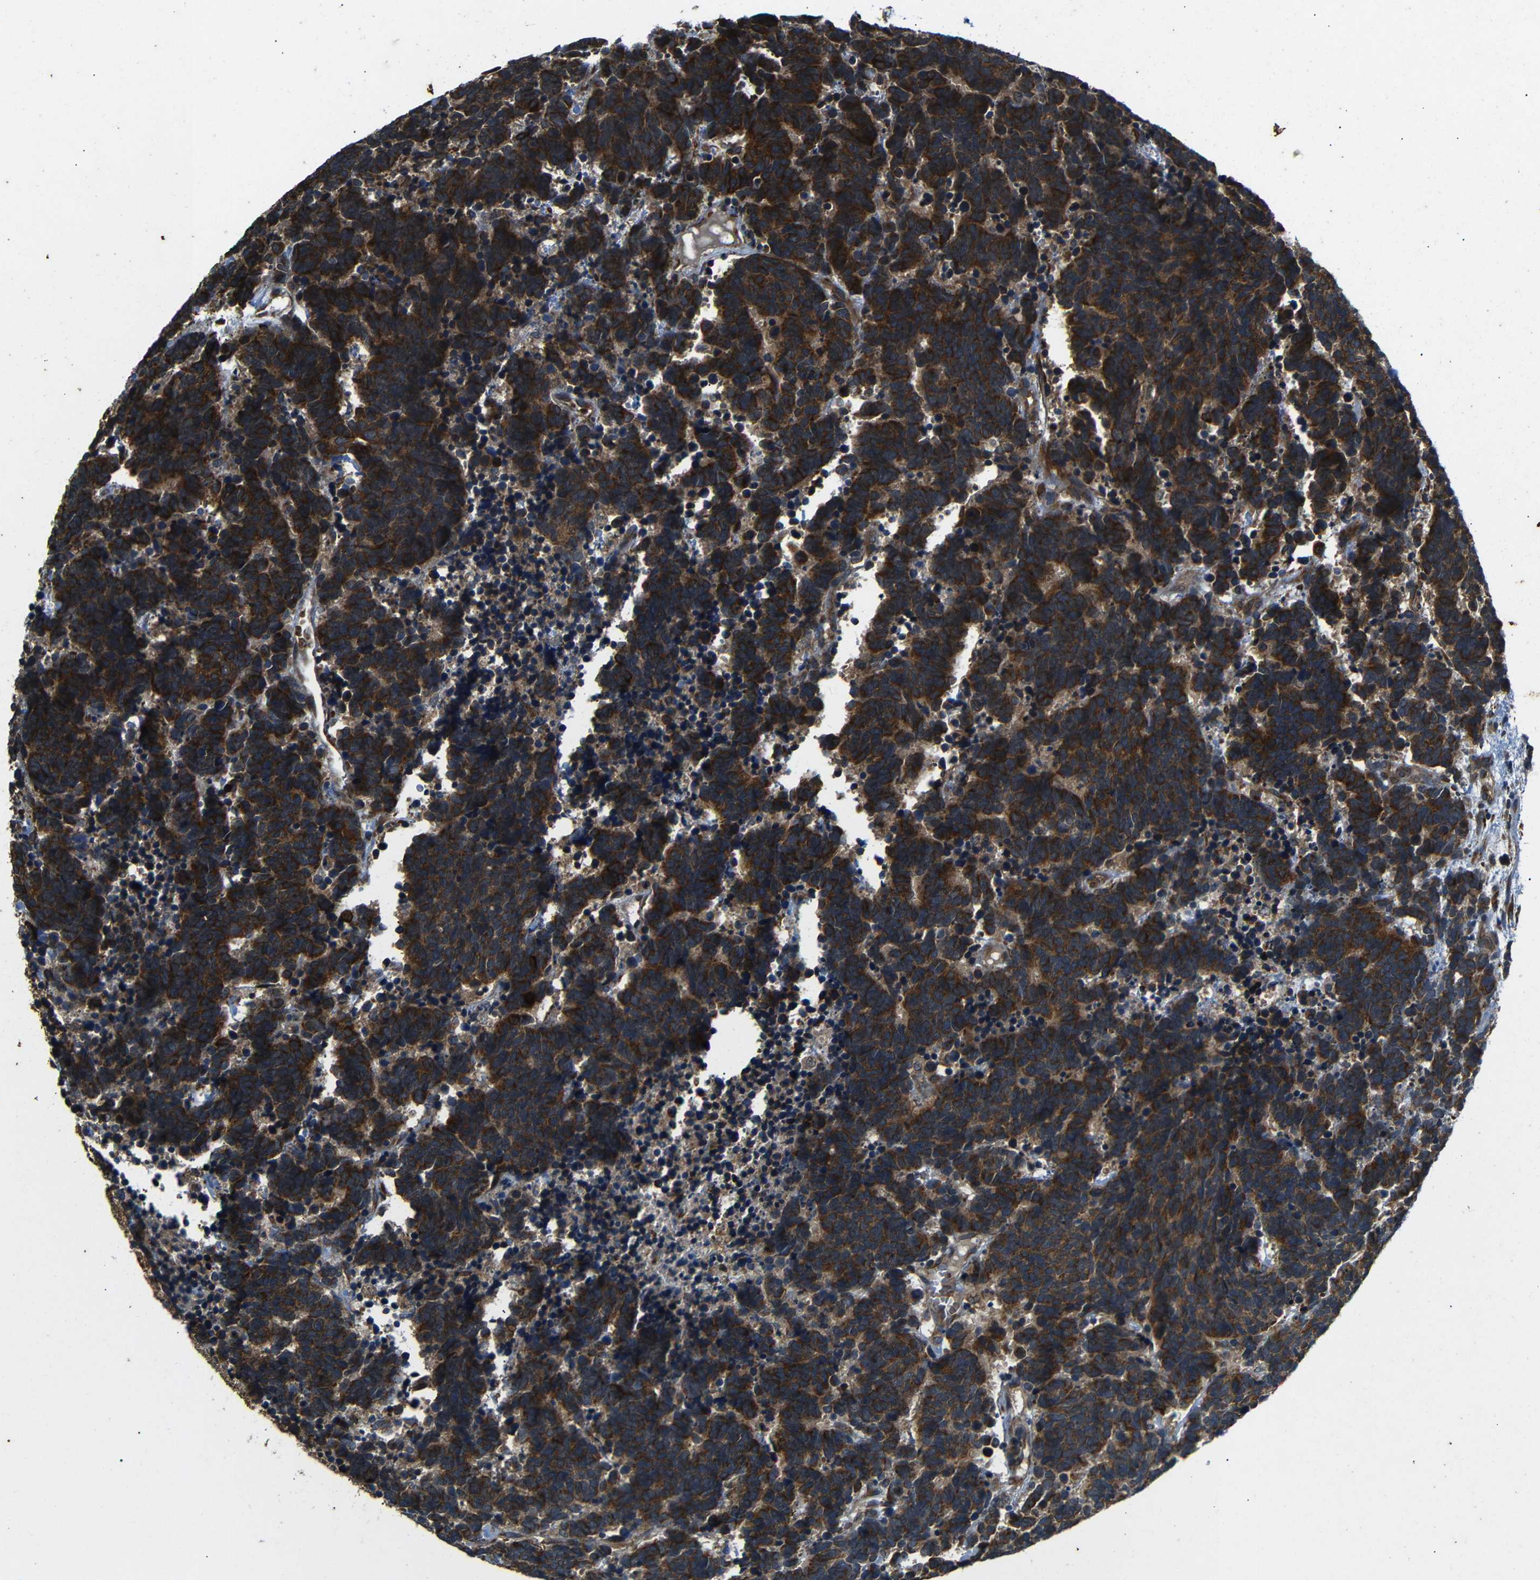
{"staining": {"intensity": "strong", "quantity": ">75%", "location": "cytoplasmic/membranous"}, "tissue": "carcinoid", "cell_type": "Tumor cells", "image_type": "cancer", "snomed": [{"axis": "morphology", "description": "Carcinoma, NOS"}, {"axis": "morphology", "description": "Carcinoid, malignant, NOS"}, {"axis": "topography", "description": "Urinary bladder"}], "caption": "IHC of human malignant carcinoid displays high levels of strong cytoplasmic/membranous expression in about >75% of tumor cells. Nuclei are stained in blue.", "gene": "TRPC1", "patient": {"sex": "male", "age": 57}}